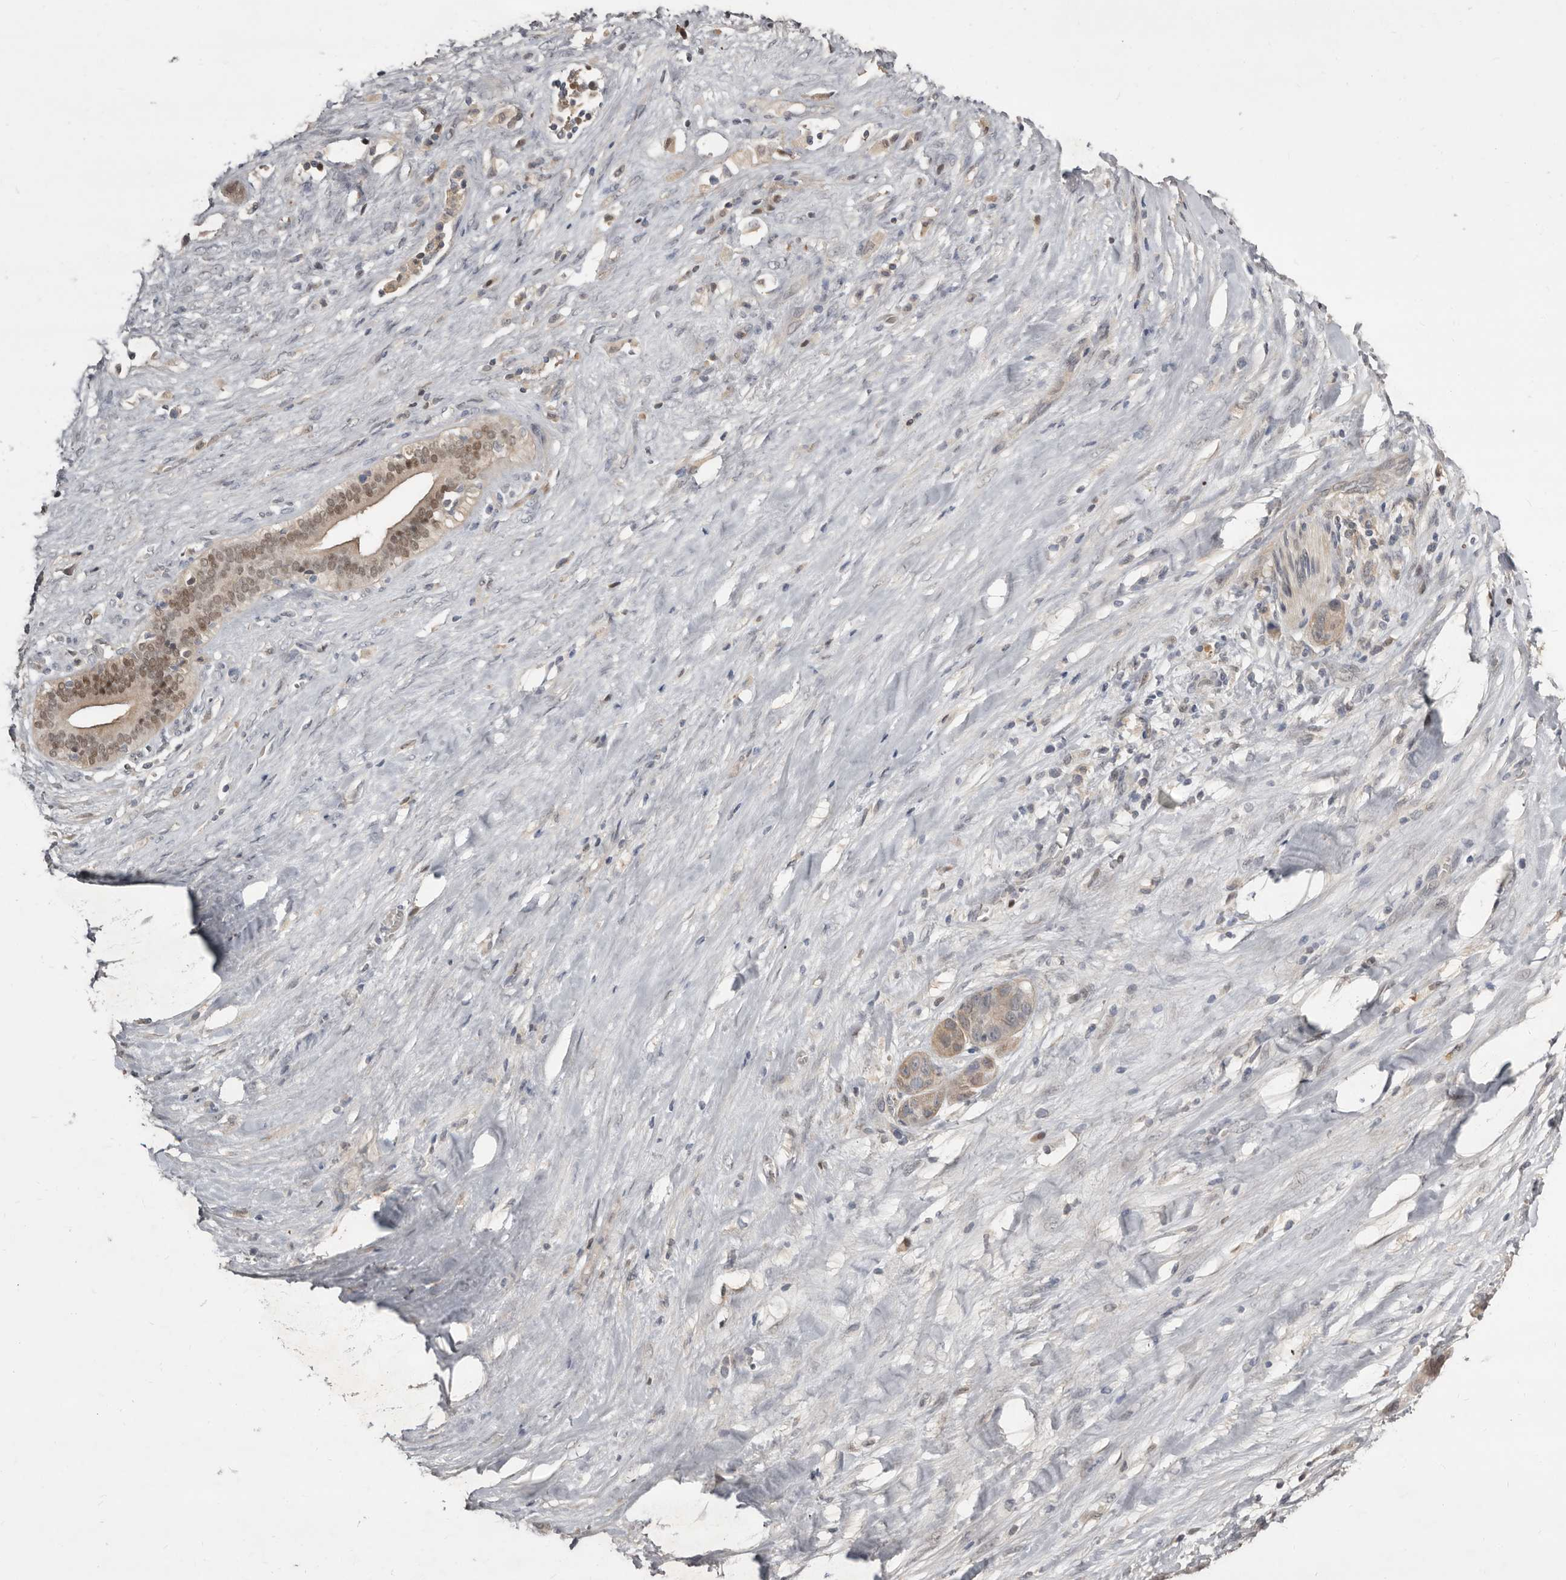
{"staining": {"intensity": "weak", "quantity": "<25%", "location": "cytoplasmic/membranous,nuclear"}, "tissue": "liver cancer", "cell_type": "Tumor cells", "image_type": "cancer", "snomed": [{"axis": "morphology", "description": "Cholangiocarcinoma"}, {"axis": "topography", "description": "Liver"}], "caption": "Protein analysis of cholangiocarcinoma (liver) demonstrates no significant staining in tumor cells. The staining is performed using DAB (3,3'-diaminobenzidine) brown chromogen with nuclei counter-stained in using hematoxylin.", "gene": "RBKS", "patient": {"sex": "female", "age": 52}}